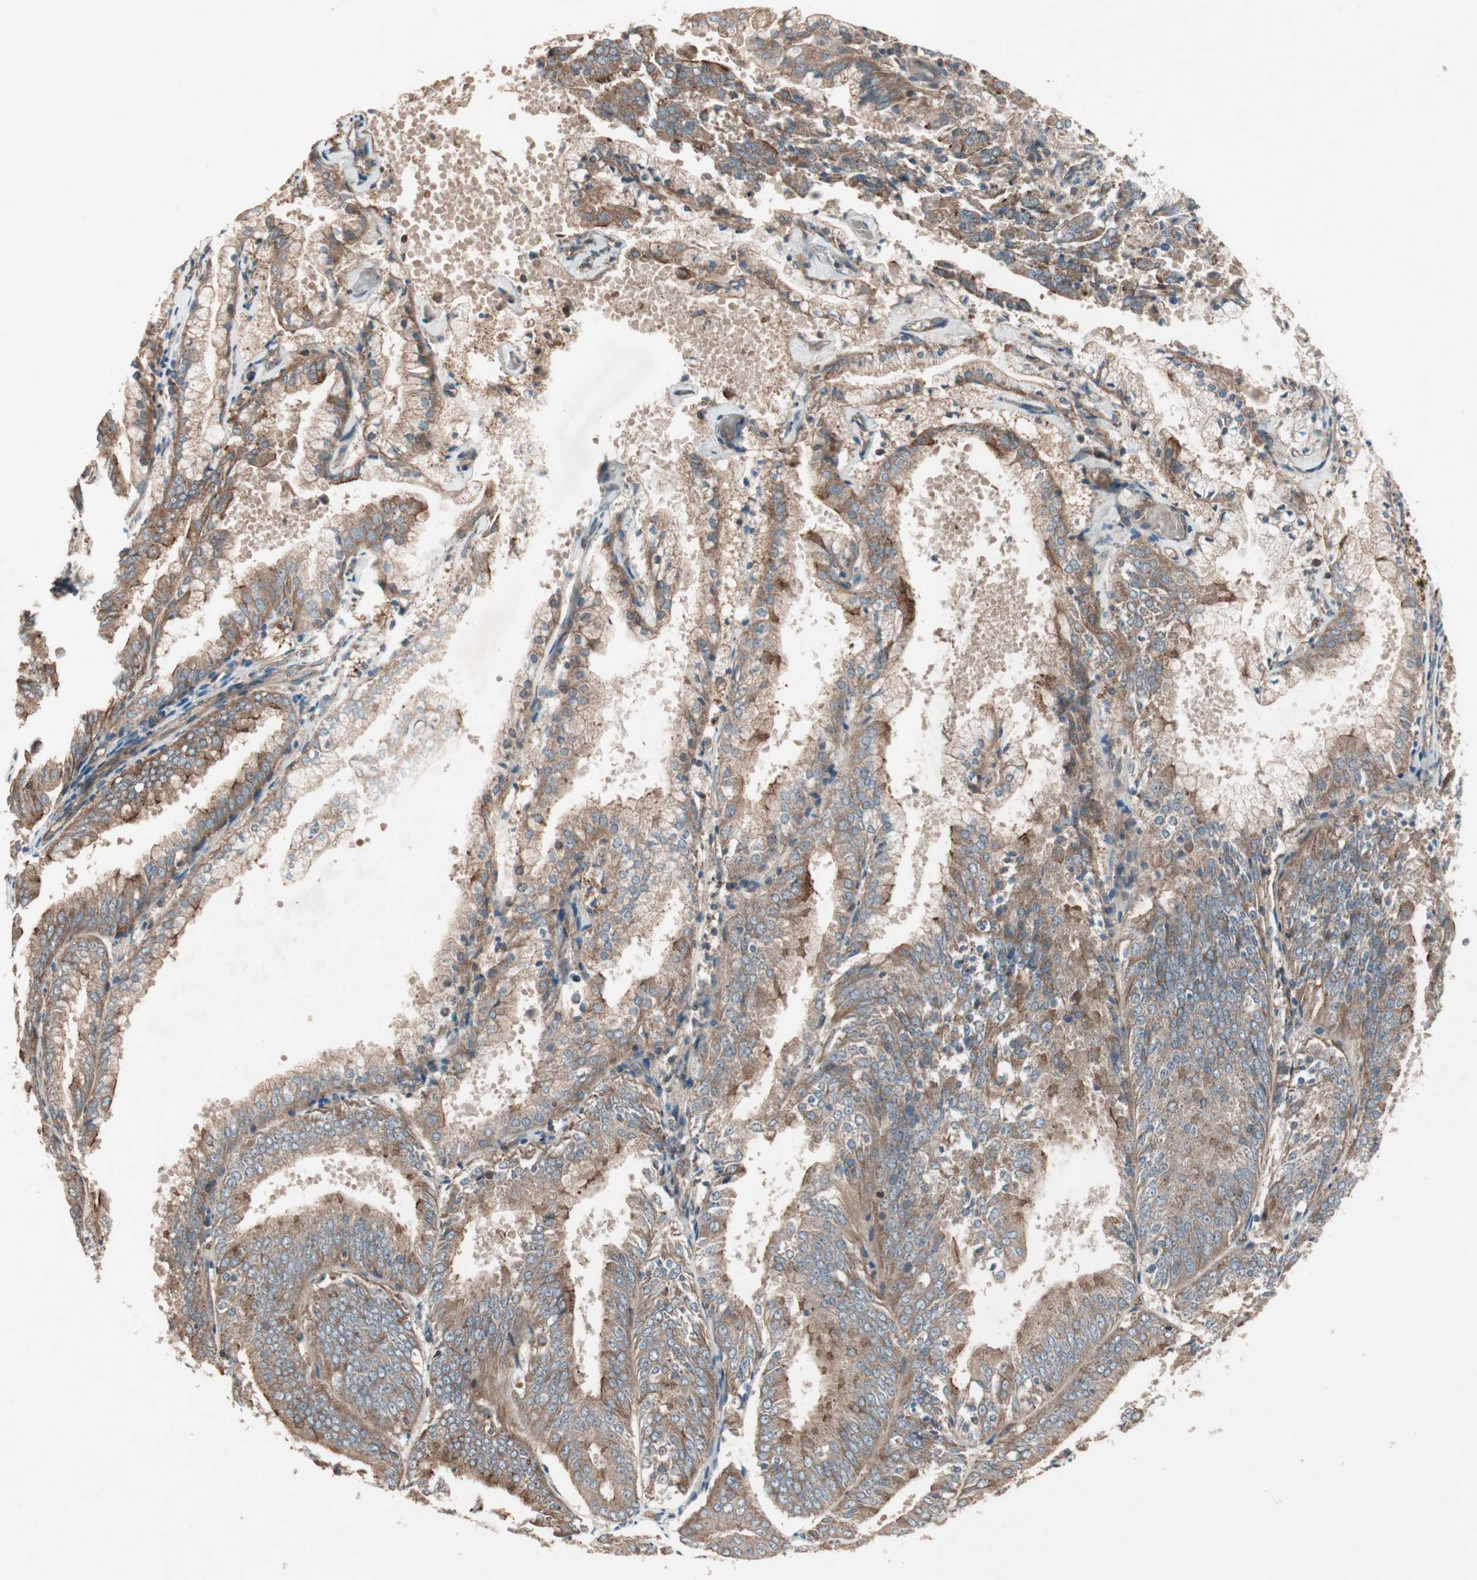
{"staining": {"intensity": "moderate", "quantity": ">75%", "location": "cytoplasmic/membranous"}, "tissue": "endometrial cancer", "cell_type": "Tumor cells", "image_type": "cancer", "snomed": [{"axis": "morphology", "description": "Adenocarcinoma, NOS"}, {"axis": "topography", "description": "Endometrium"}], "caption": "Endometrial cancer stained with DAB (3,3'-diaminobenzidine) immunohistochemistry (IHC) exhibits medium levels of moderate cytoplasmic/membranous staining in about >75% of tumor cells.", "gene": "TFPI", "patient": {"sex": "female", "age": 63}}